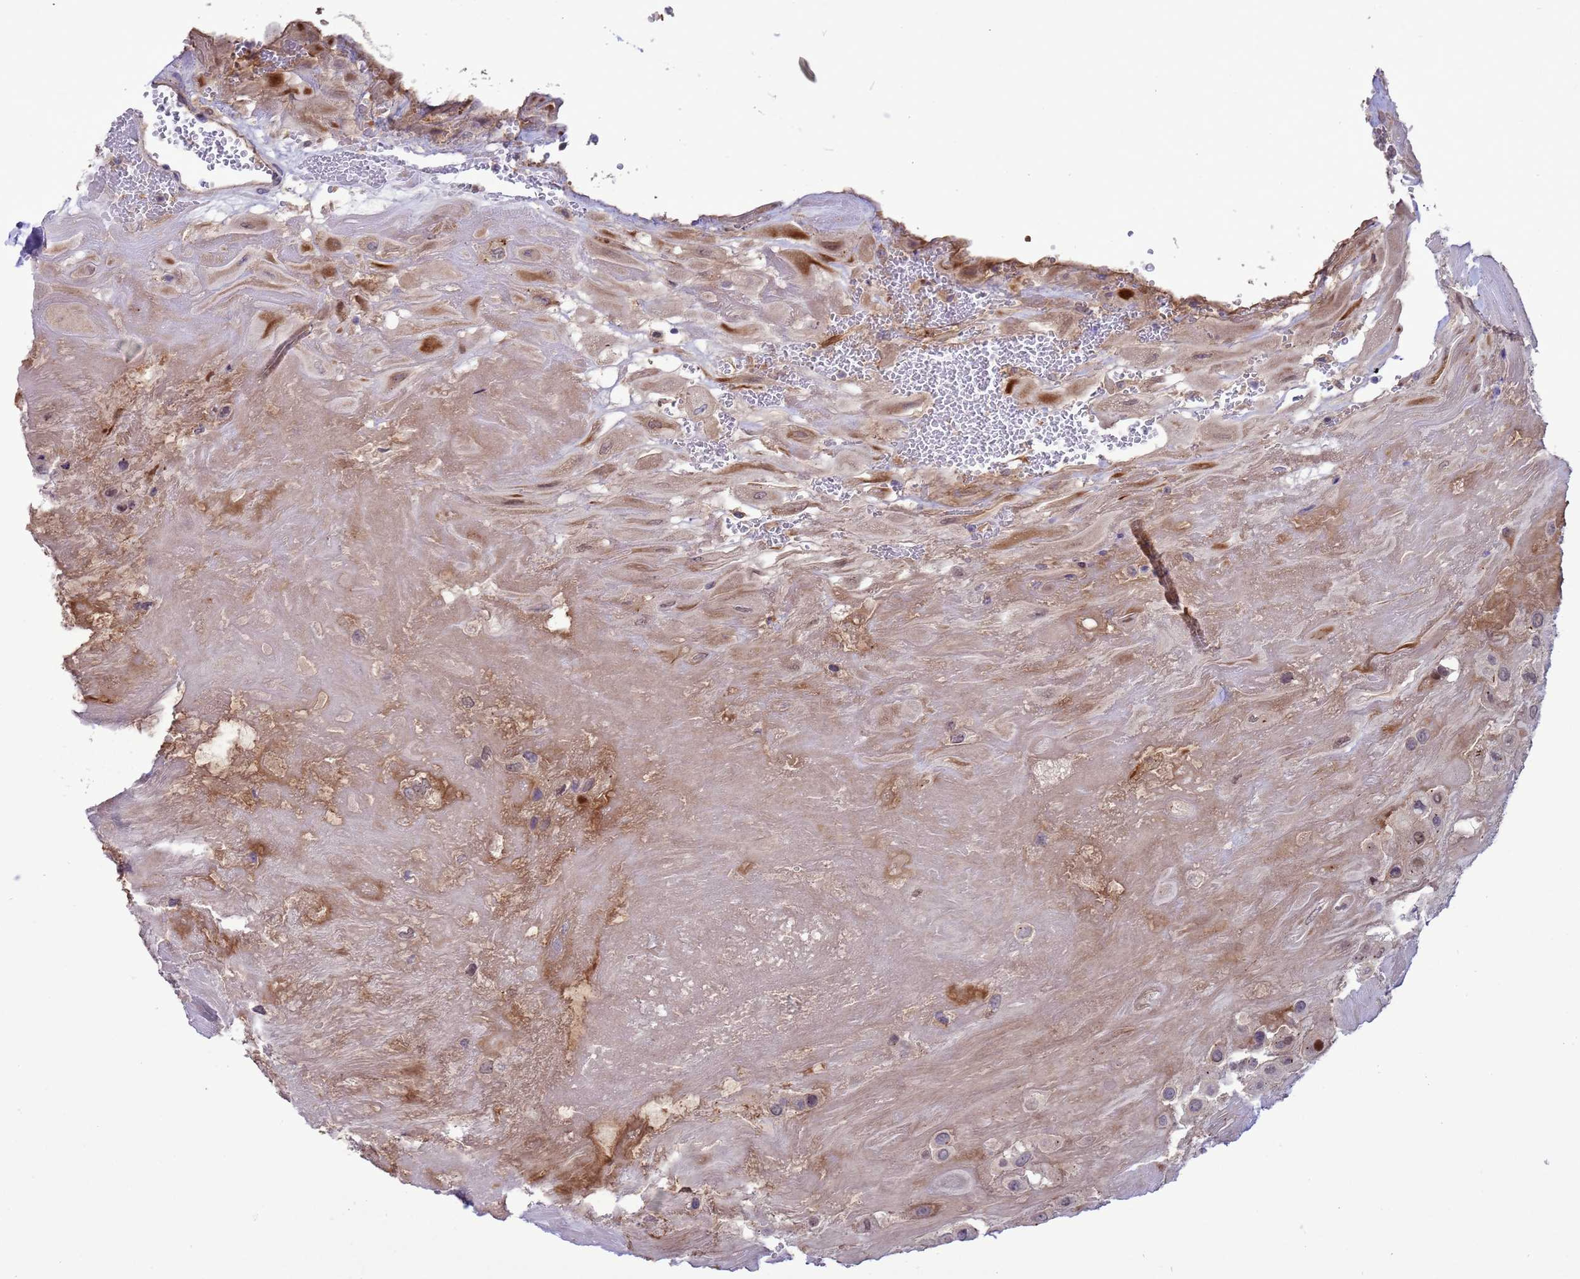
{"staining": {"intensity": "moderate", "quantity": "<25%", "location": "cytoplasmic/membranous"}, "tissue": "placenta", "cell_type": "Decidual cells", "image_type": "normal", "snomed": [{"axis": "morphology", "description": "Normal tissue, NOS"}, {"axis": "topography", "description": "Placenta"}], "caption": "Immunohistochemical staining of normal human placenta displays moderate cytoplasmic/membranous protein staining in about <25% of decidual cells.", "gene": "GJA10", "patient": {"sex": "female", "age": 32}}